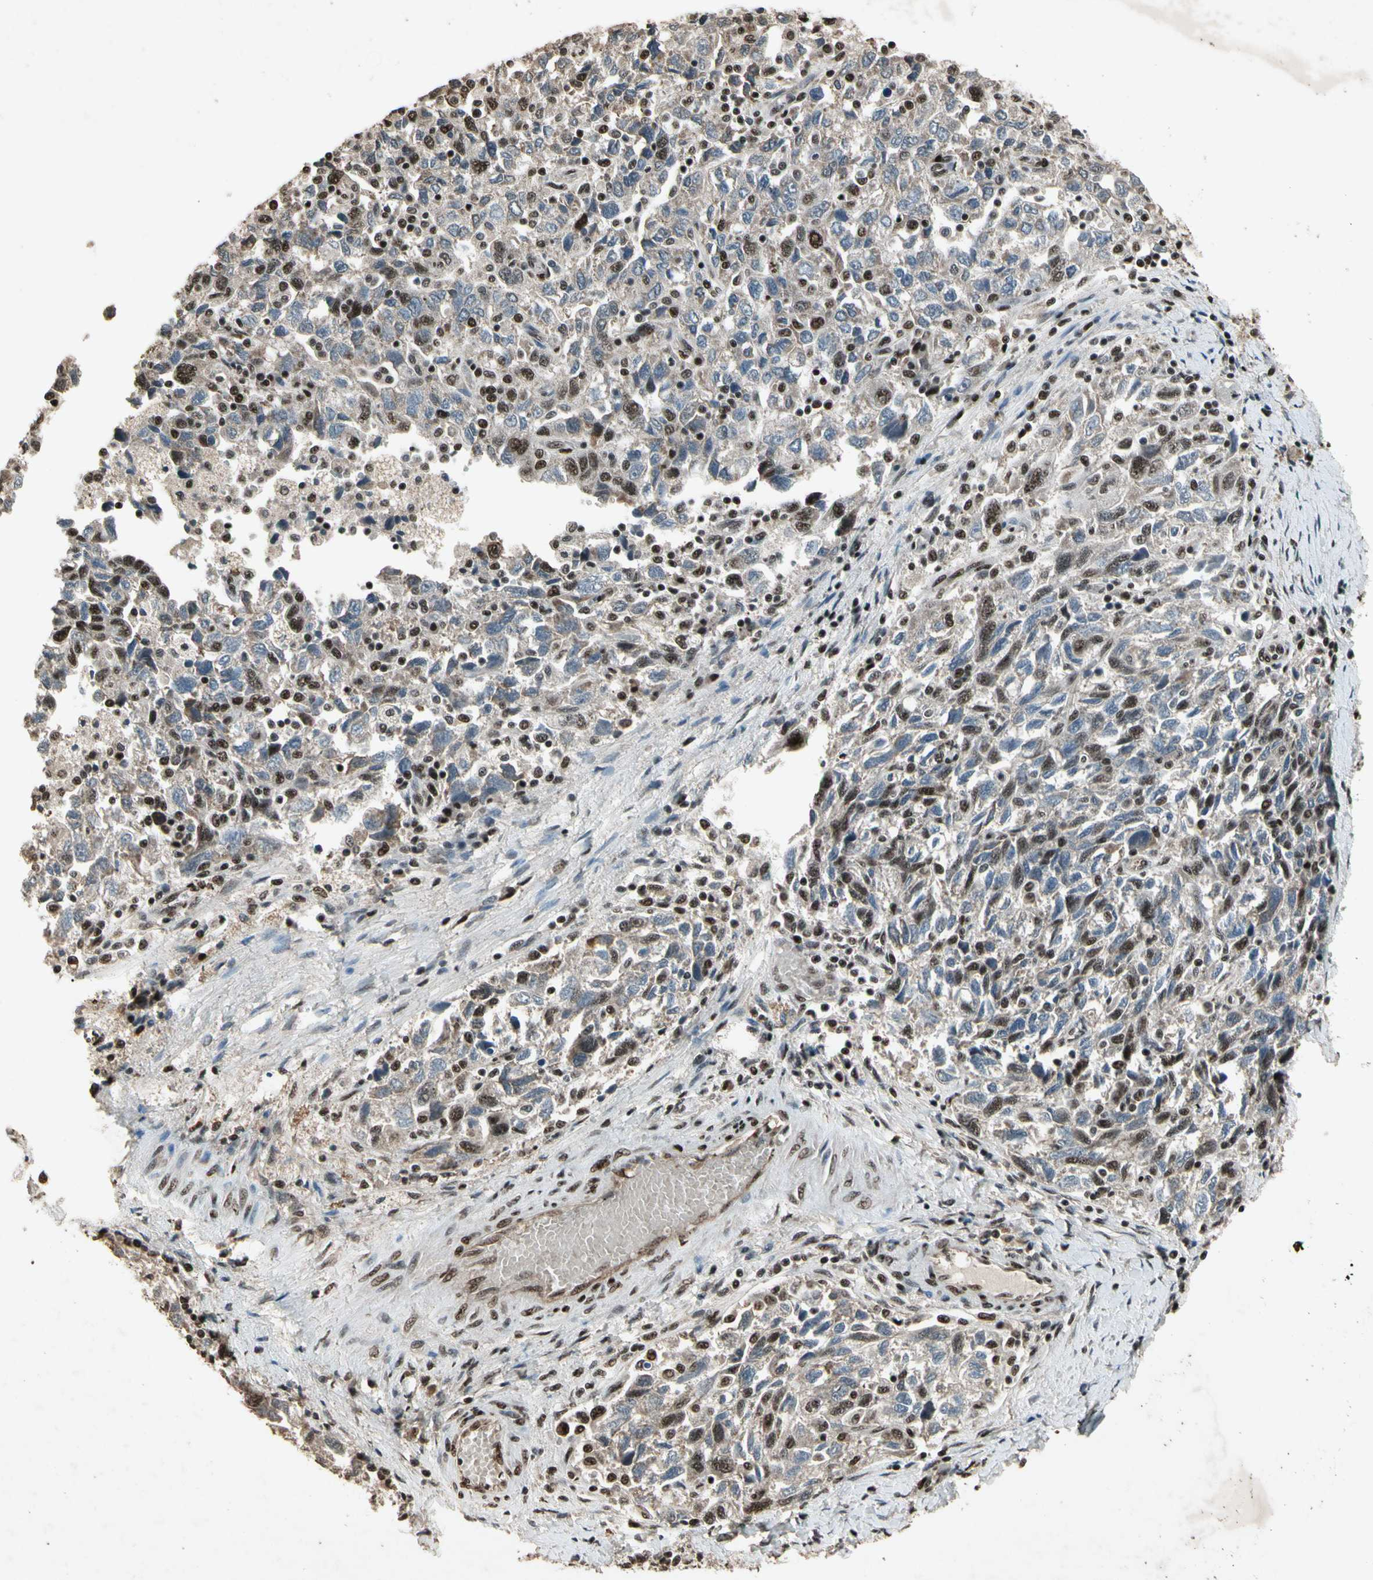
{"staining": {"intensity": "strong", "quantity": "25%-75%", "location": "nuclear"}, "tissue": "ovarian cancer", "cell_type": "Tumor cells", "image_type": "cancer", "snomed": [{"axis": "morphology", "description": "Carcinoma, NOS"}, {"axis": "morphology", "description": "Cystadenocarcinoma, serous, NOS"}, {"axis": "topography", "description": "Ovary"}], "caption": "Protein analysis of ovarian cancer tissue displays strong nuclear positivity in about 25%-75% of tumor cells. The staining was performed using DAB (3,3'-diaminobenzidine) to visualize the protein expression in brown, while the nuclei were stained in blue with hematoxylin (Magnification: 20x).", "gene": "TBX2", "patient": {"sex": "female", "age": 69}}